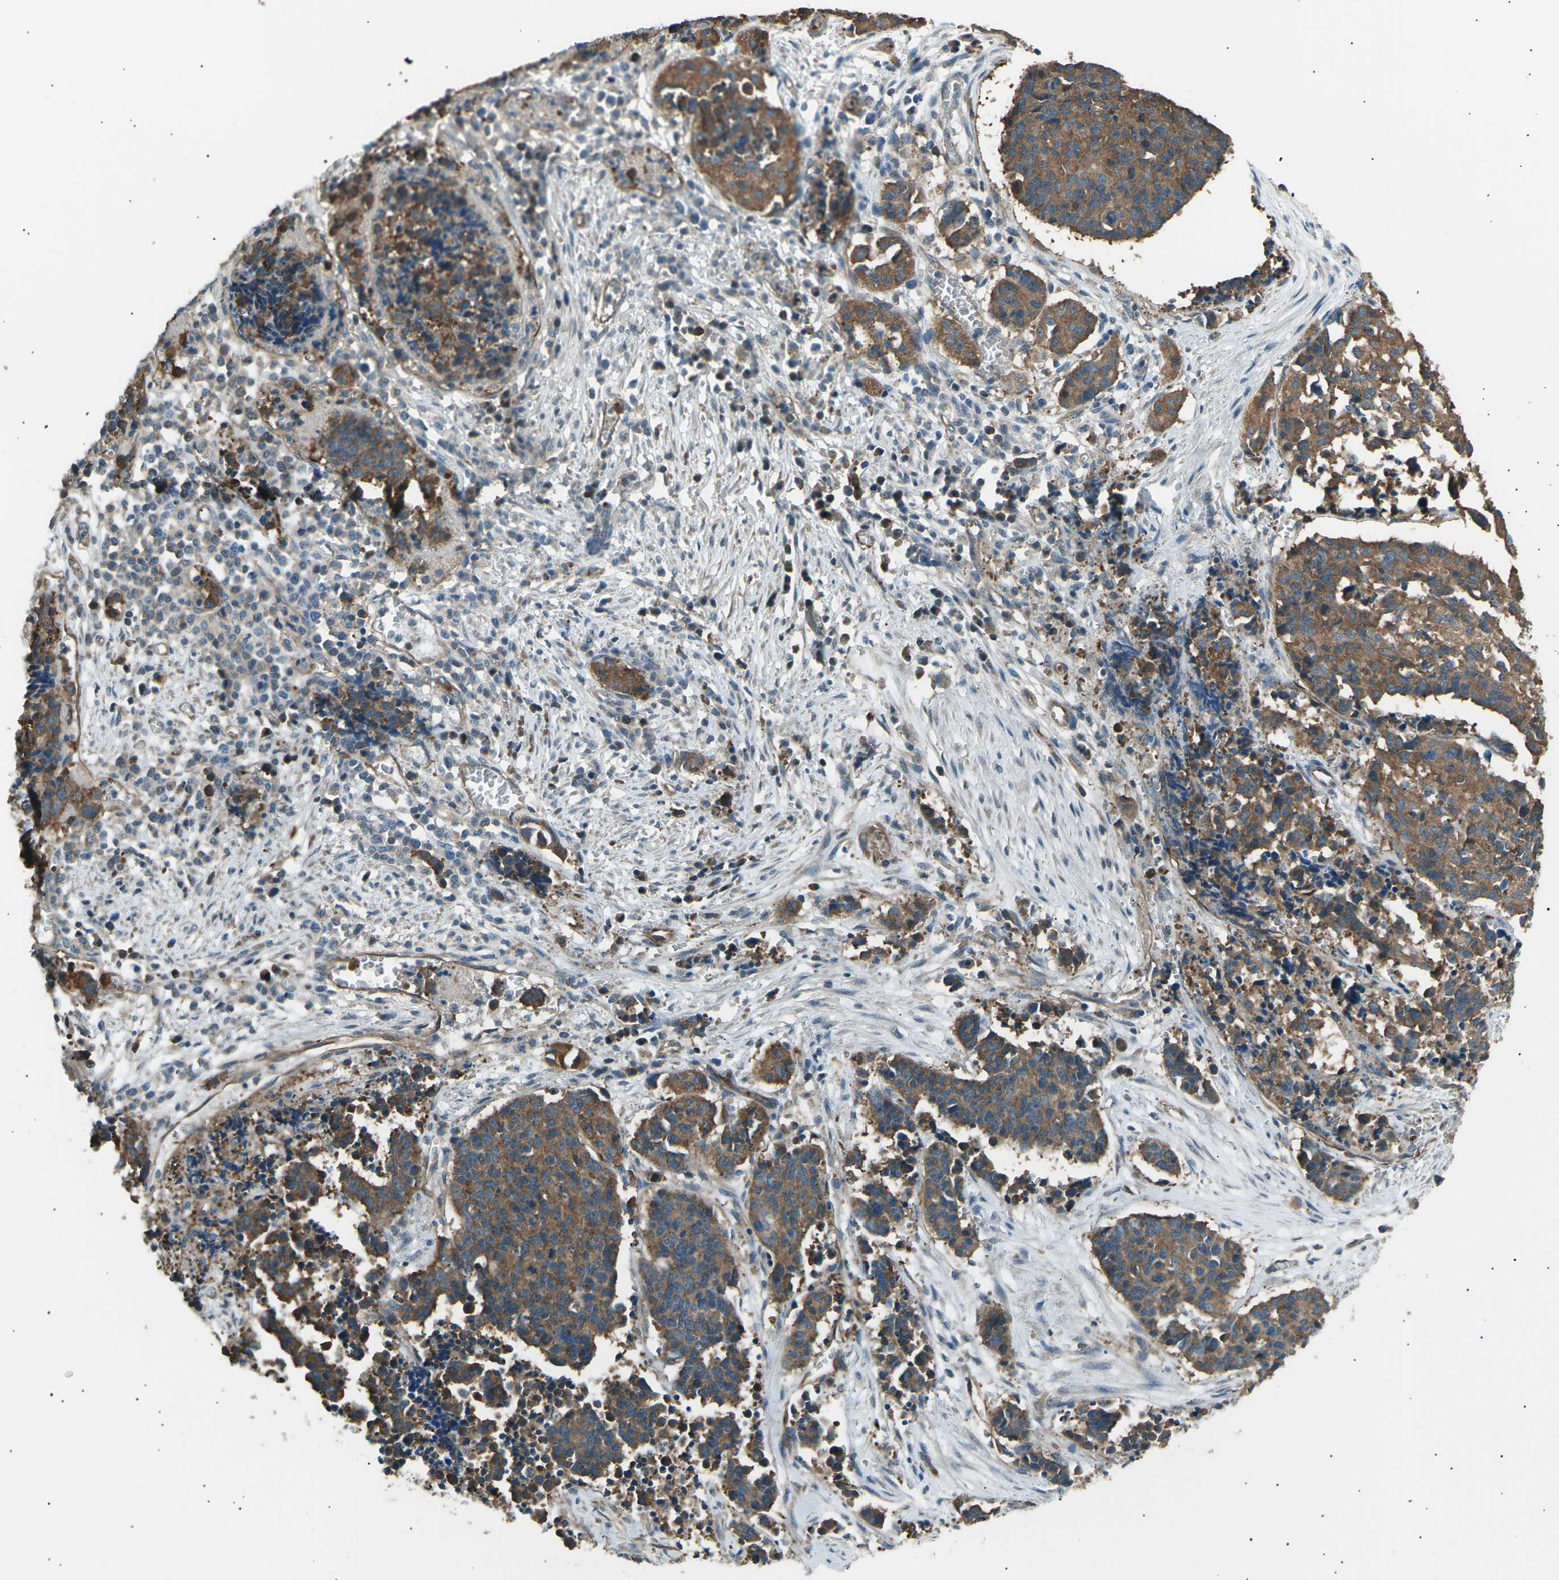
{"staining": {"intensity": "moderate", "quantity": ">75%", "location": "cytoplasmic/membranous"}, "tissue": "cervical cancer", "cell_type": "Tumor cells", "image_type": "cancer", "snomed": [{"axis": "morphology", "description": "Squamous cell carcinoma, NOS"}, {"axis": "topography", "description": "Cervix"}], "caption": "Immunohistochemistry (IHC) image of neoplastic tissue: human cervical cancer stained using immunohistochemistry (IHC) shows medium levels of moderate protein expression localized specifically in the cytoplasmic/membranous of tumor cells, appearing as a cytoplasmic/membranous brown color.", "gene": "SLK", "patient": {"sex": "female", "age": 35}}